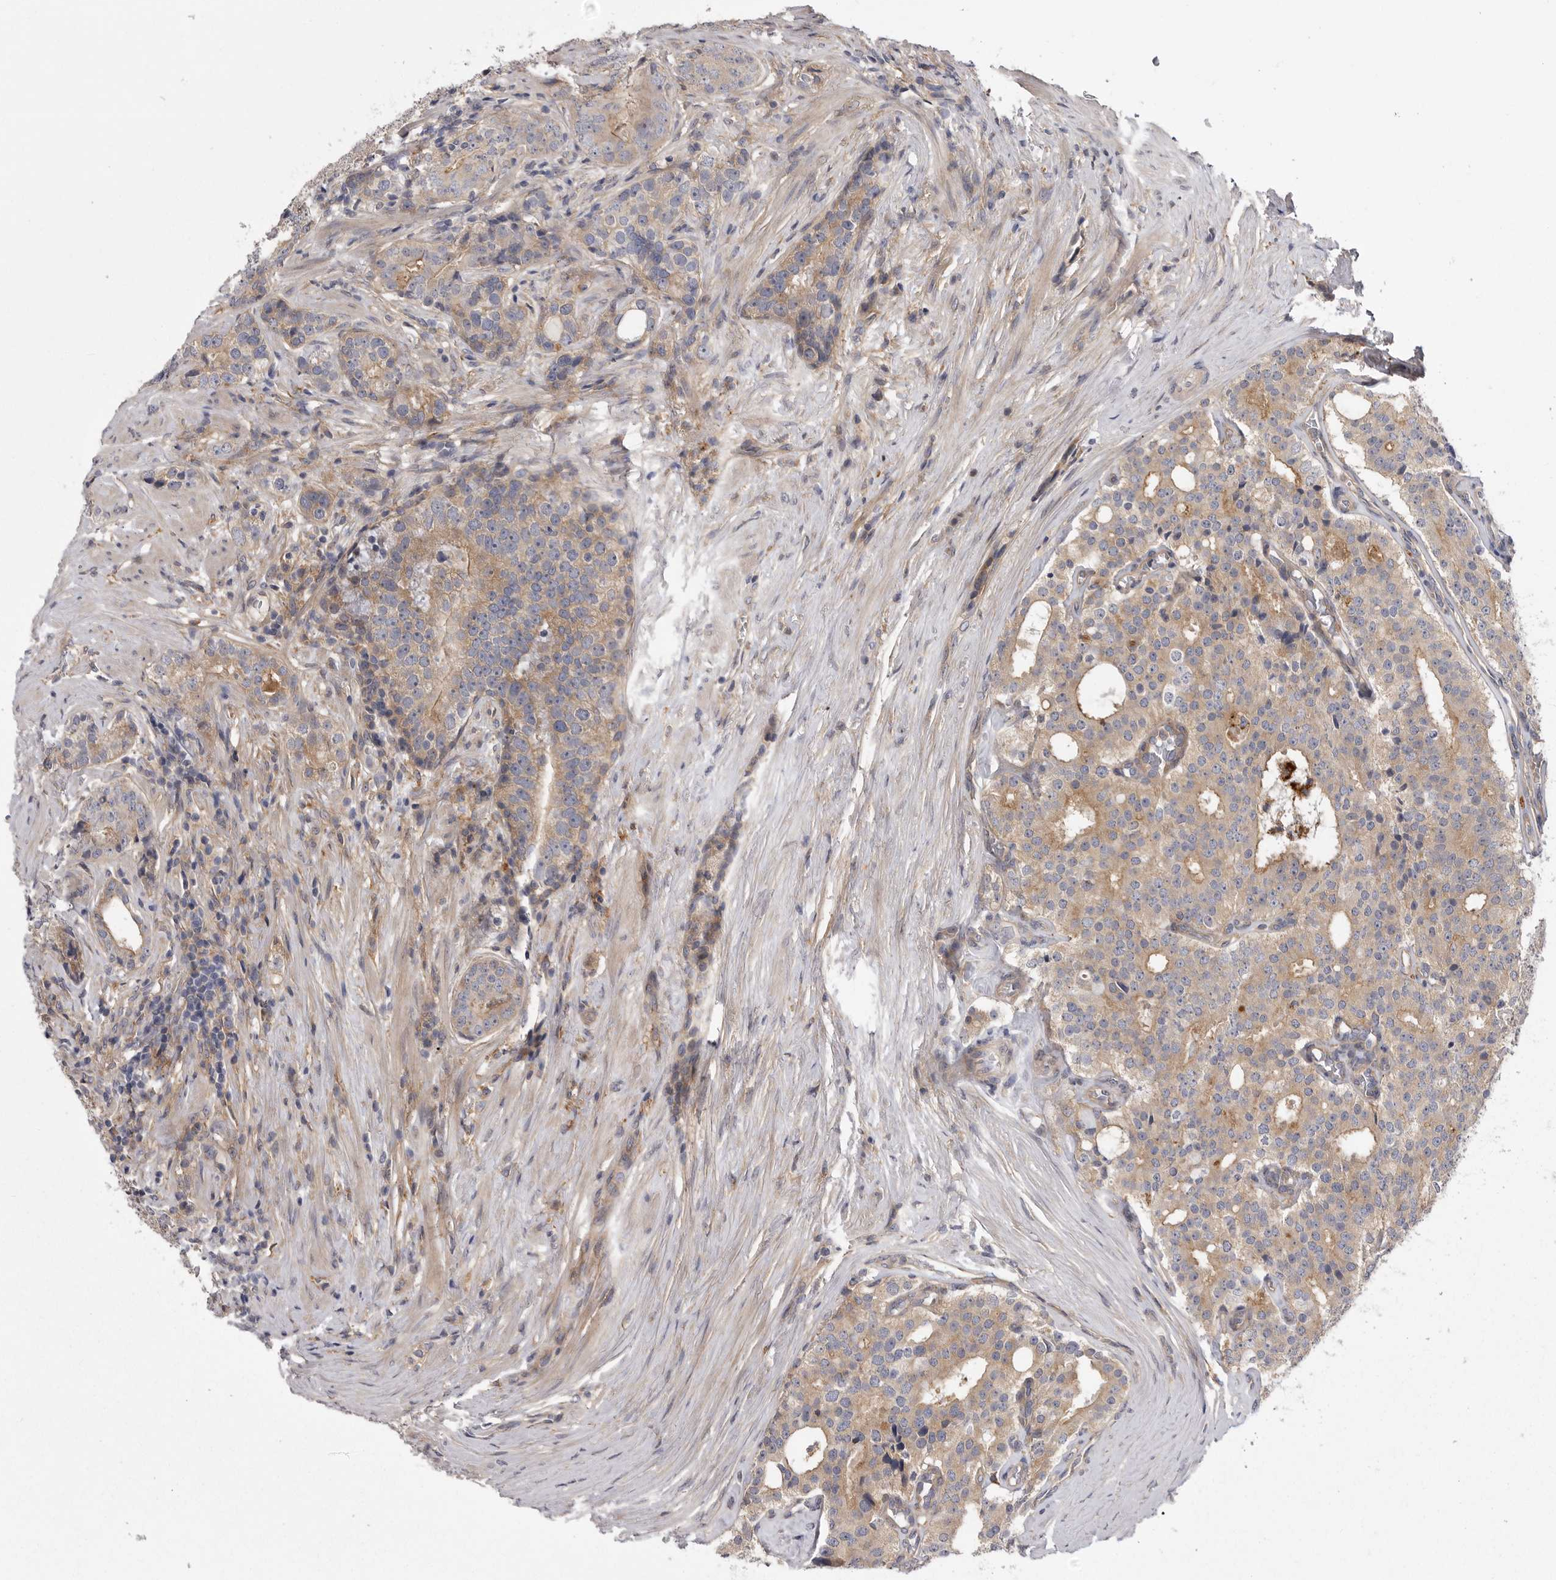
{"staining": {"intensity": "weak", "quantity": ">75%", "location": "cytoplasmic/membranous"}, "tissue": "prostate cancer", "cell_type": "Tumor cells", "image_type": "cancer", "snomed": [{"axis": "morphology", "description": "Adenocarcinoma, High grade"}, {"axis": "topography", "description": "Prostate"}], "caption": "This micrograph shows immunohistochemistry staining of prostate cancer (adenocarcinoma (high-grade)), with low weak cytoplasmic/membranous expression in about >75% of tumor cells.", "gene": "OSBPL9", "patient": {"sex": "male", "age": 56}}